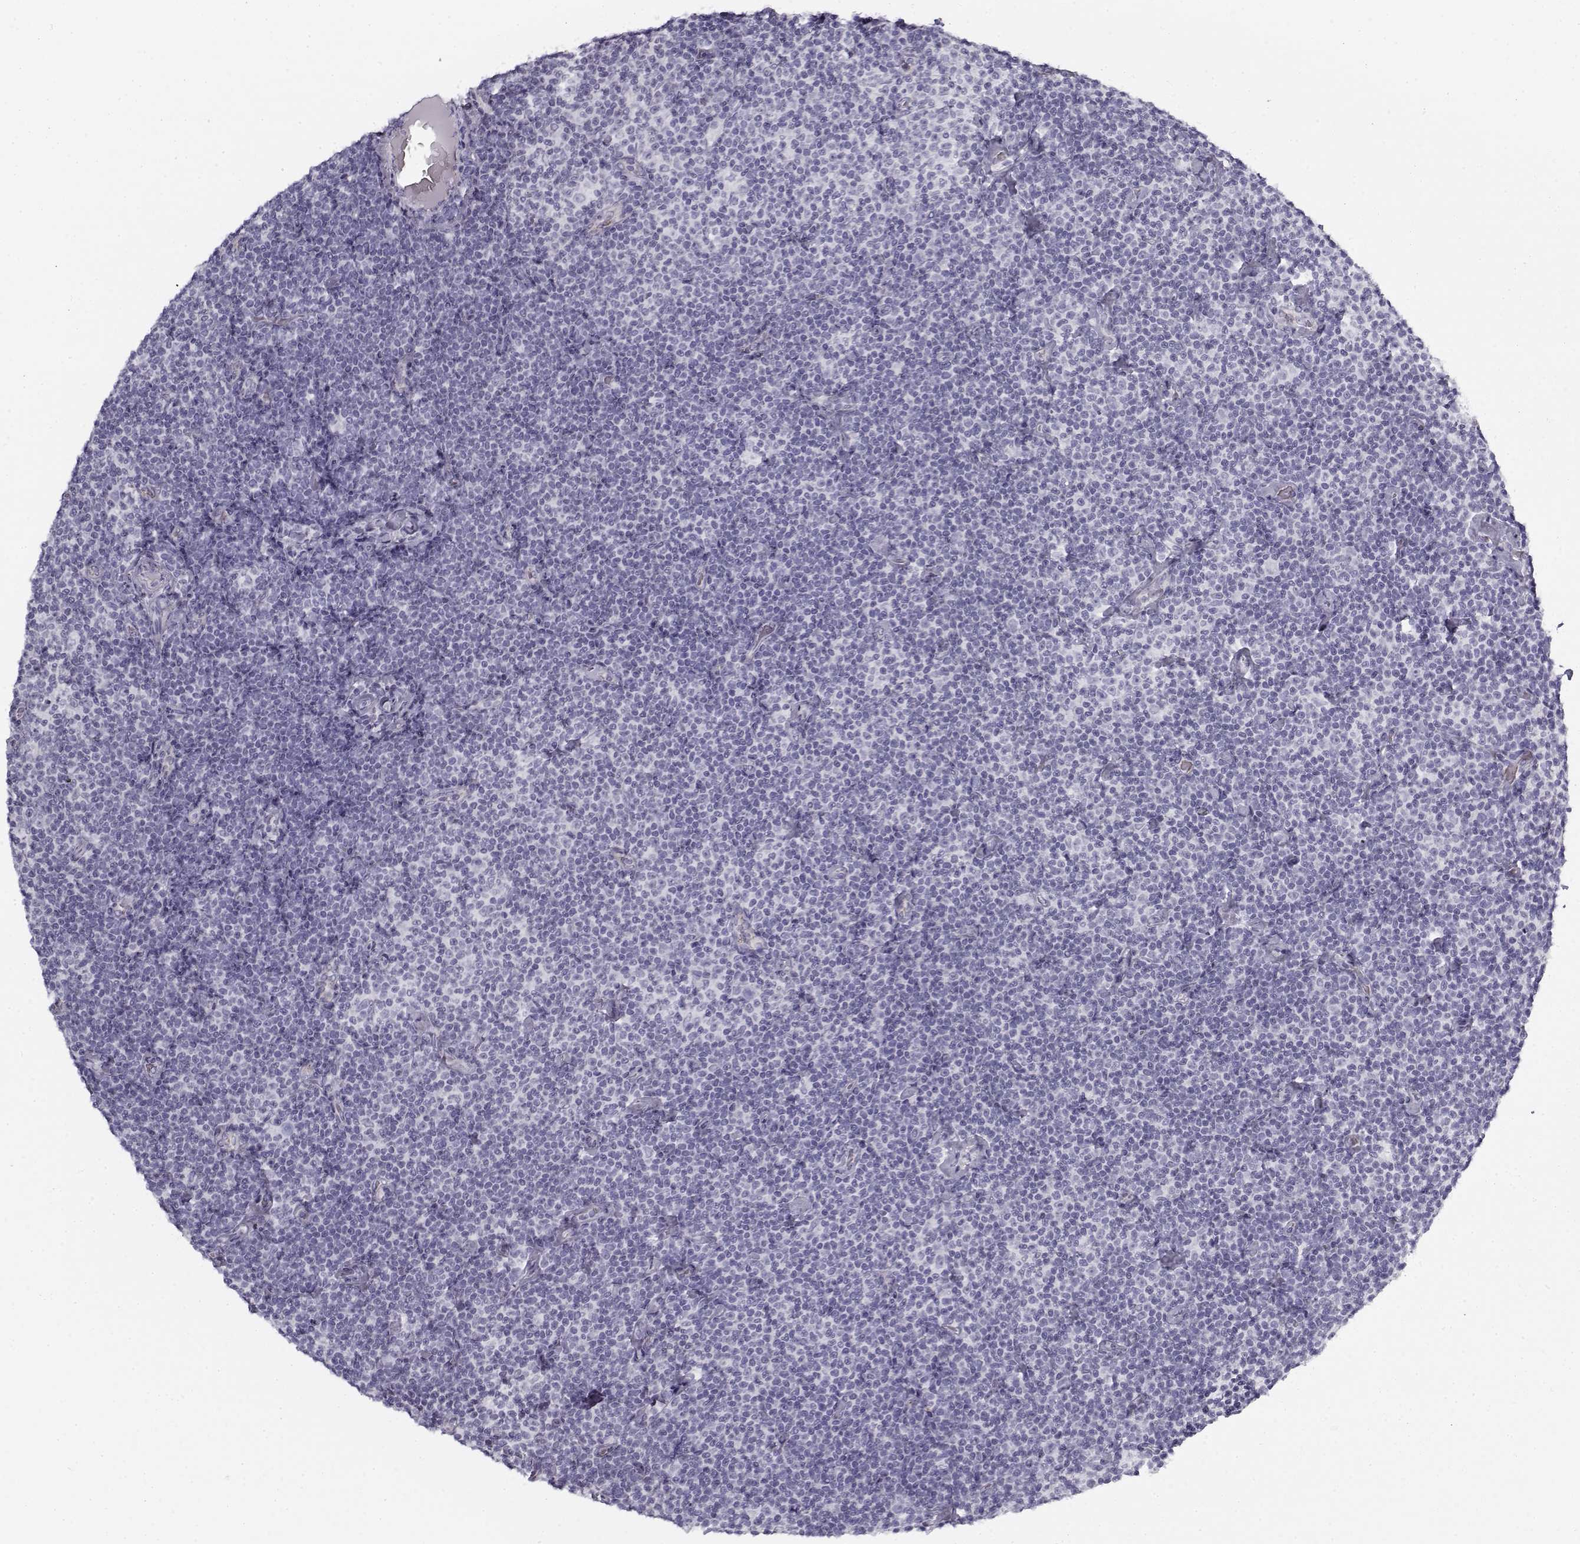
{"staining": {"intensity": "negative", "quantity": "none", "location": "none"}, "tissue": "lymphoma", "cell_type": "Tumor cells", "image_type": "cancer", "snomed": [{"axis": "morphology", "description": "Malignant lymphoma, non-Hodgkin's type, Low grade"}, {"axis": "topography", "description": "Lymph node"}], "caption": "High power microscopy micrograph of an IHC histopathology image of lymphoma, revealing no significant expression in tumor cells. (Stains: DAB immunohistochemistry (IHC) with hematoxylin counter stain, Microscopy: brightfield microscopy at high magnification).", "gene": "SNCA", "patient": {"sex": "male", "age": 81}}